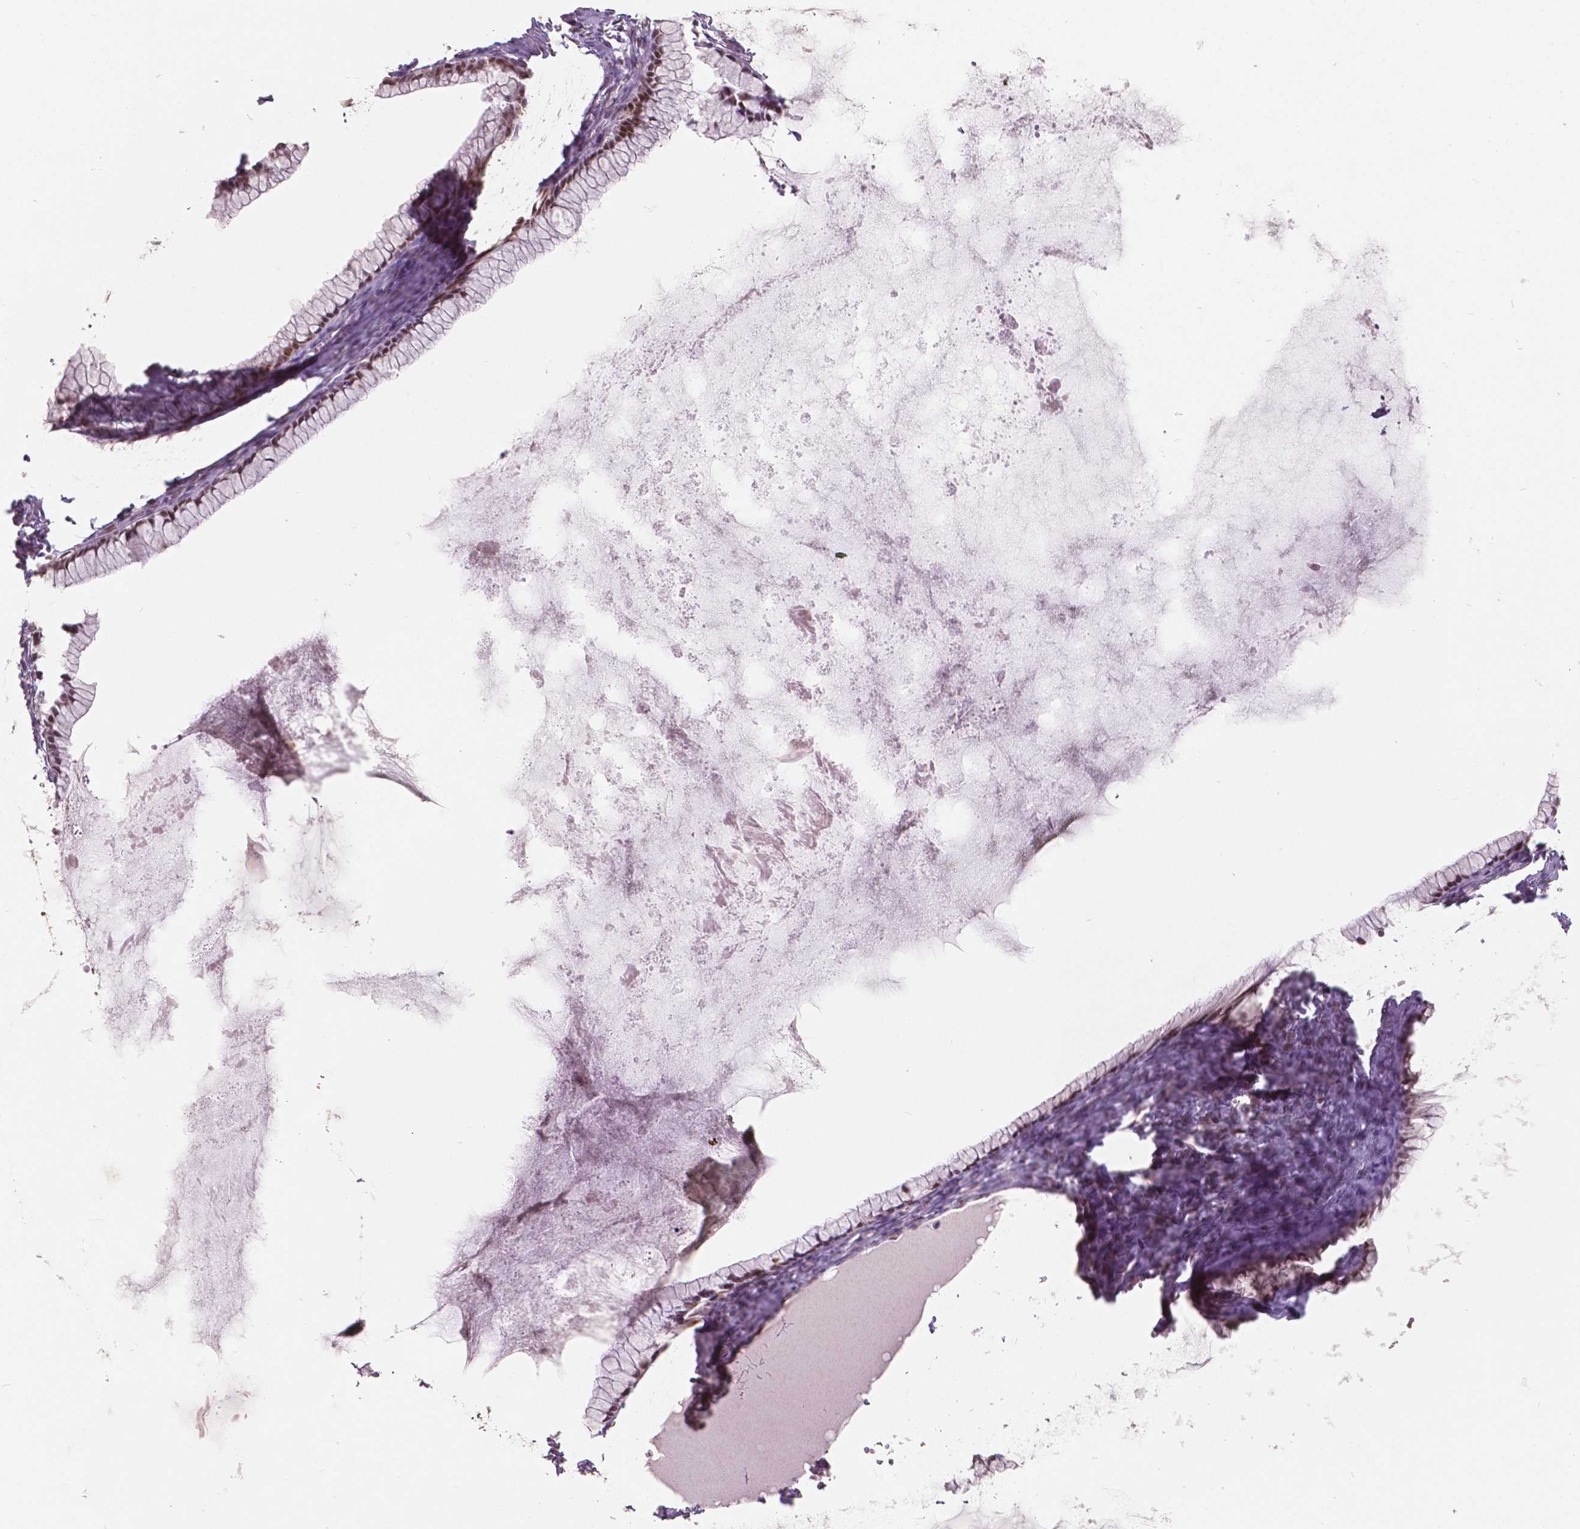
{"staining": {"intensity": "moderate", "quantity": ">75%", "location": "nuclear"}, "tissue": "ovarian cancer", "cell_type": "Tumor cells", "image_type": "cancer", "snomed": [{"axis": "morphology", "description": "Cystadenocarcinoma, mucinous, NOS"}, {"axis": "topography", "description": "Ovary"}], "caption": "Protein expression analysis of ovarian mucinous cystadenocarcinoma displays moderate nuclear expression in about >75% of tumor cells. (IHC, brightfield microscopy, high magnification).", "gene": "NSD2", "patient": {"sex": "female", "age": 41}}